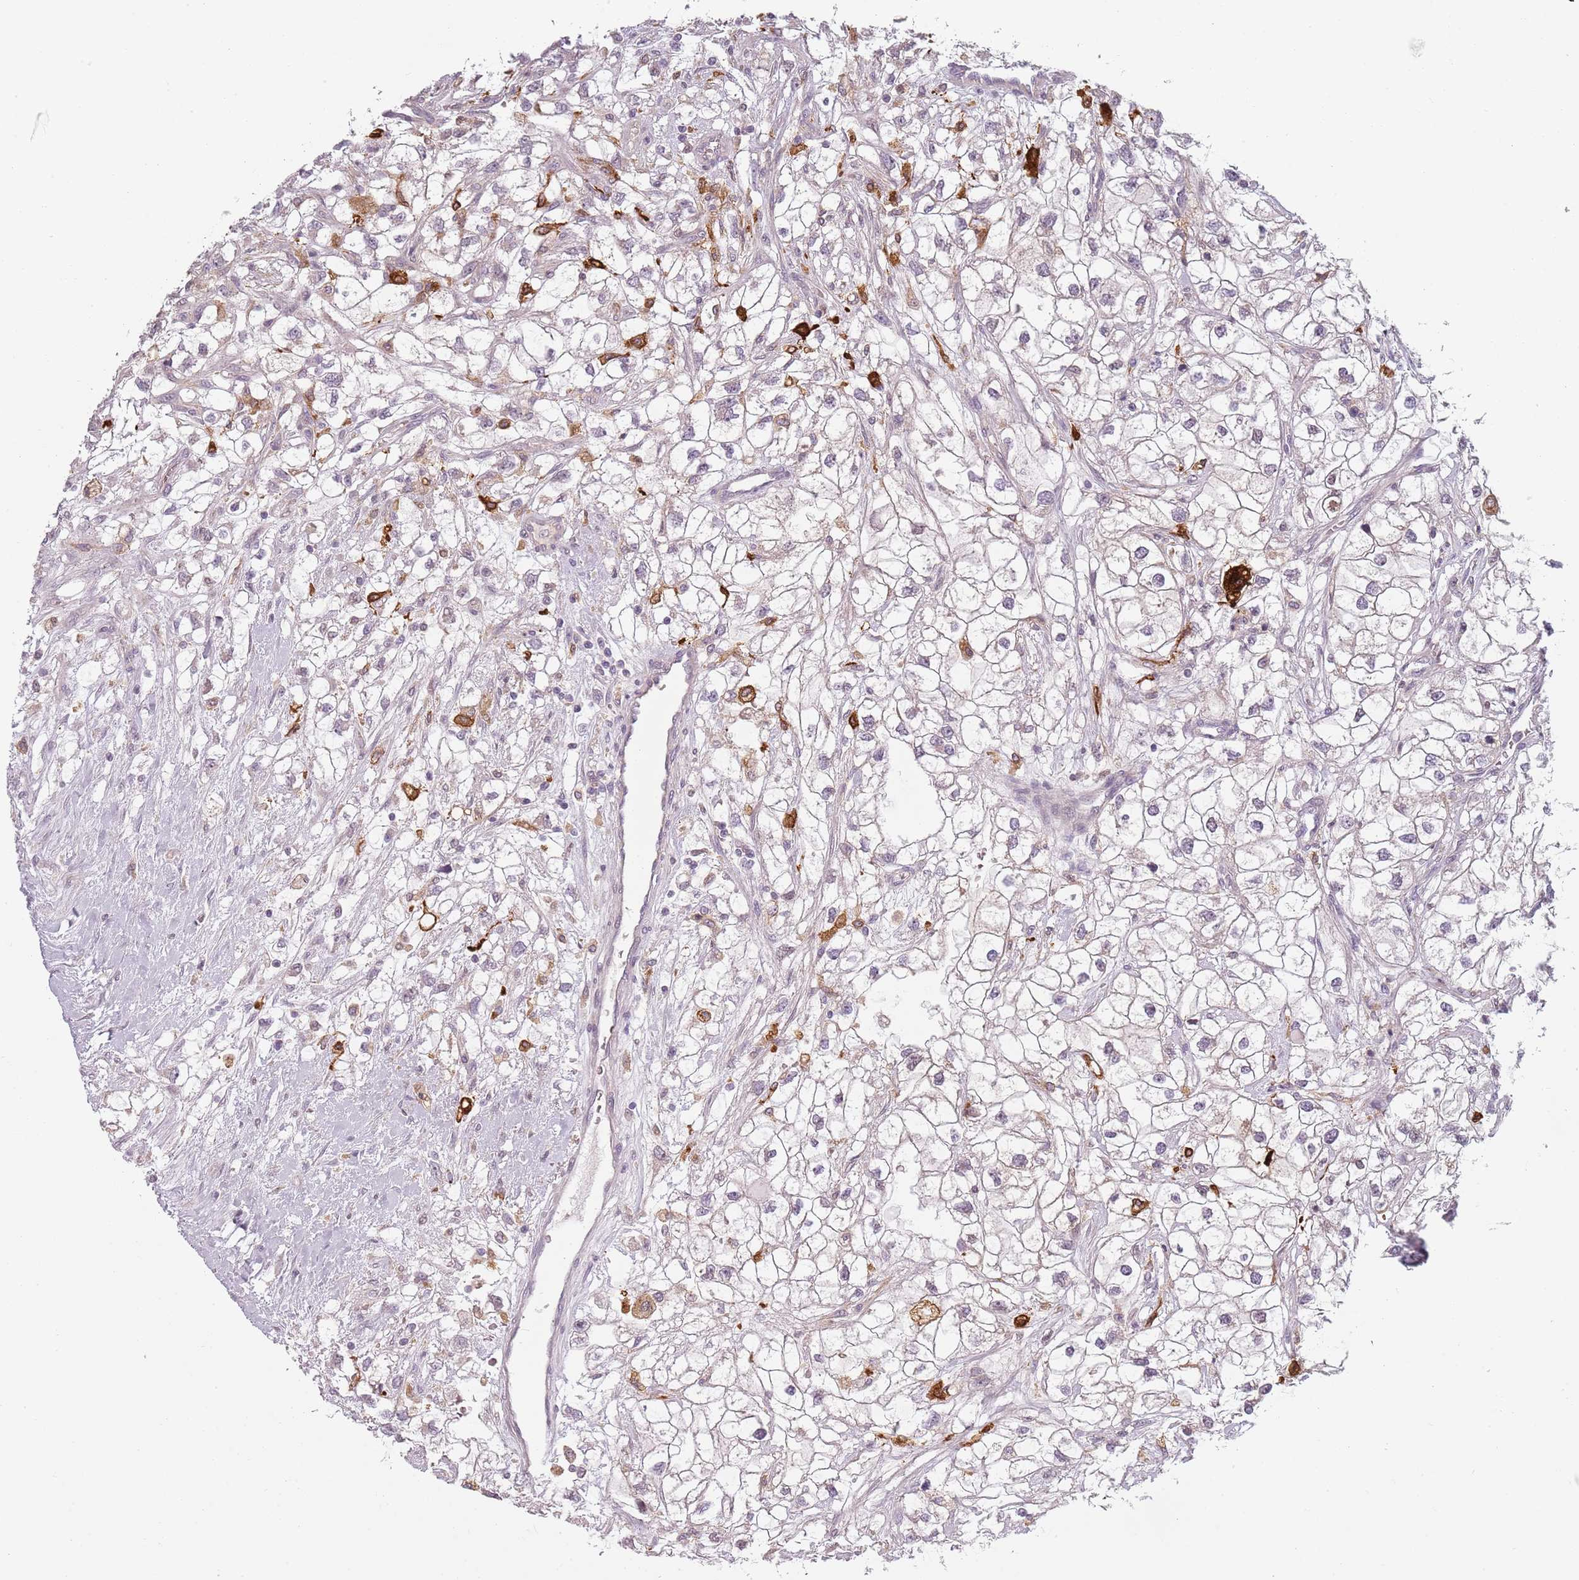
{"staining": {"intensity": "negative", "quantity": "none", "location": "none"}, "tissue": "renal cancer", "cell_type": "Tumor cells", "image_type": "cancer", "snomed": [{"axis": "morphology", "description": "Adenocarcinoma, NOS"}, {"axis": "topography", "description": "Kidney"}], "caption": "Immunohistochemistry photomicrograph of neoplastic tissue: human adenocarcinoma (renal) stained with DAB demonstrates no significant protein expression in tumor cells.", "gene": "CC2D2B", "patient": {"sex": "male", "age": 59}}